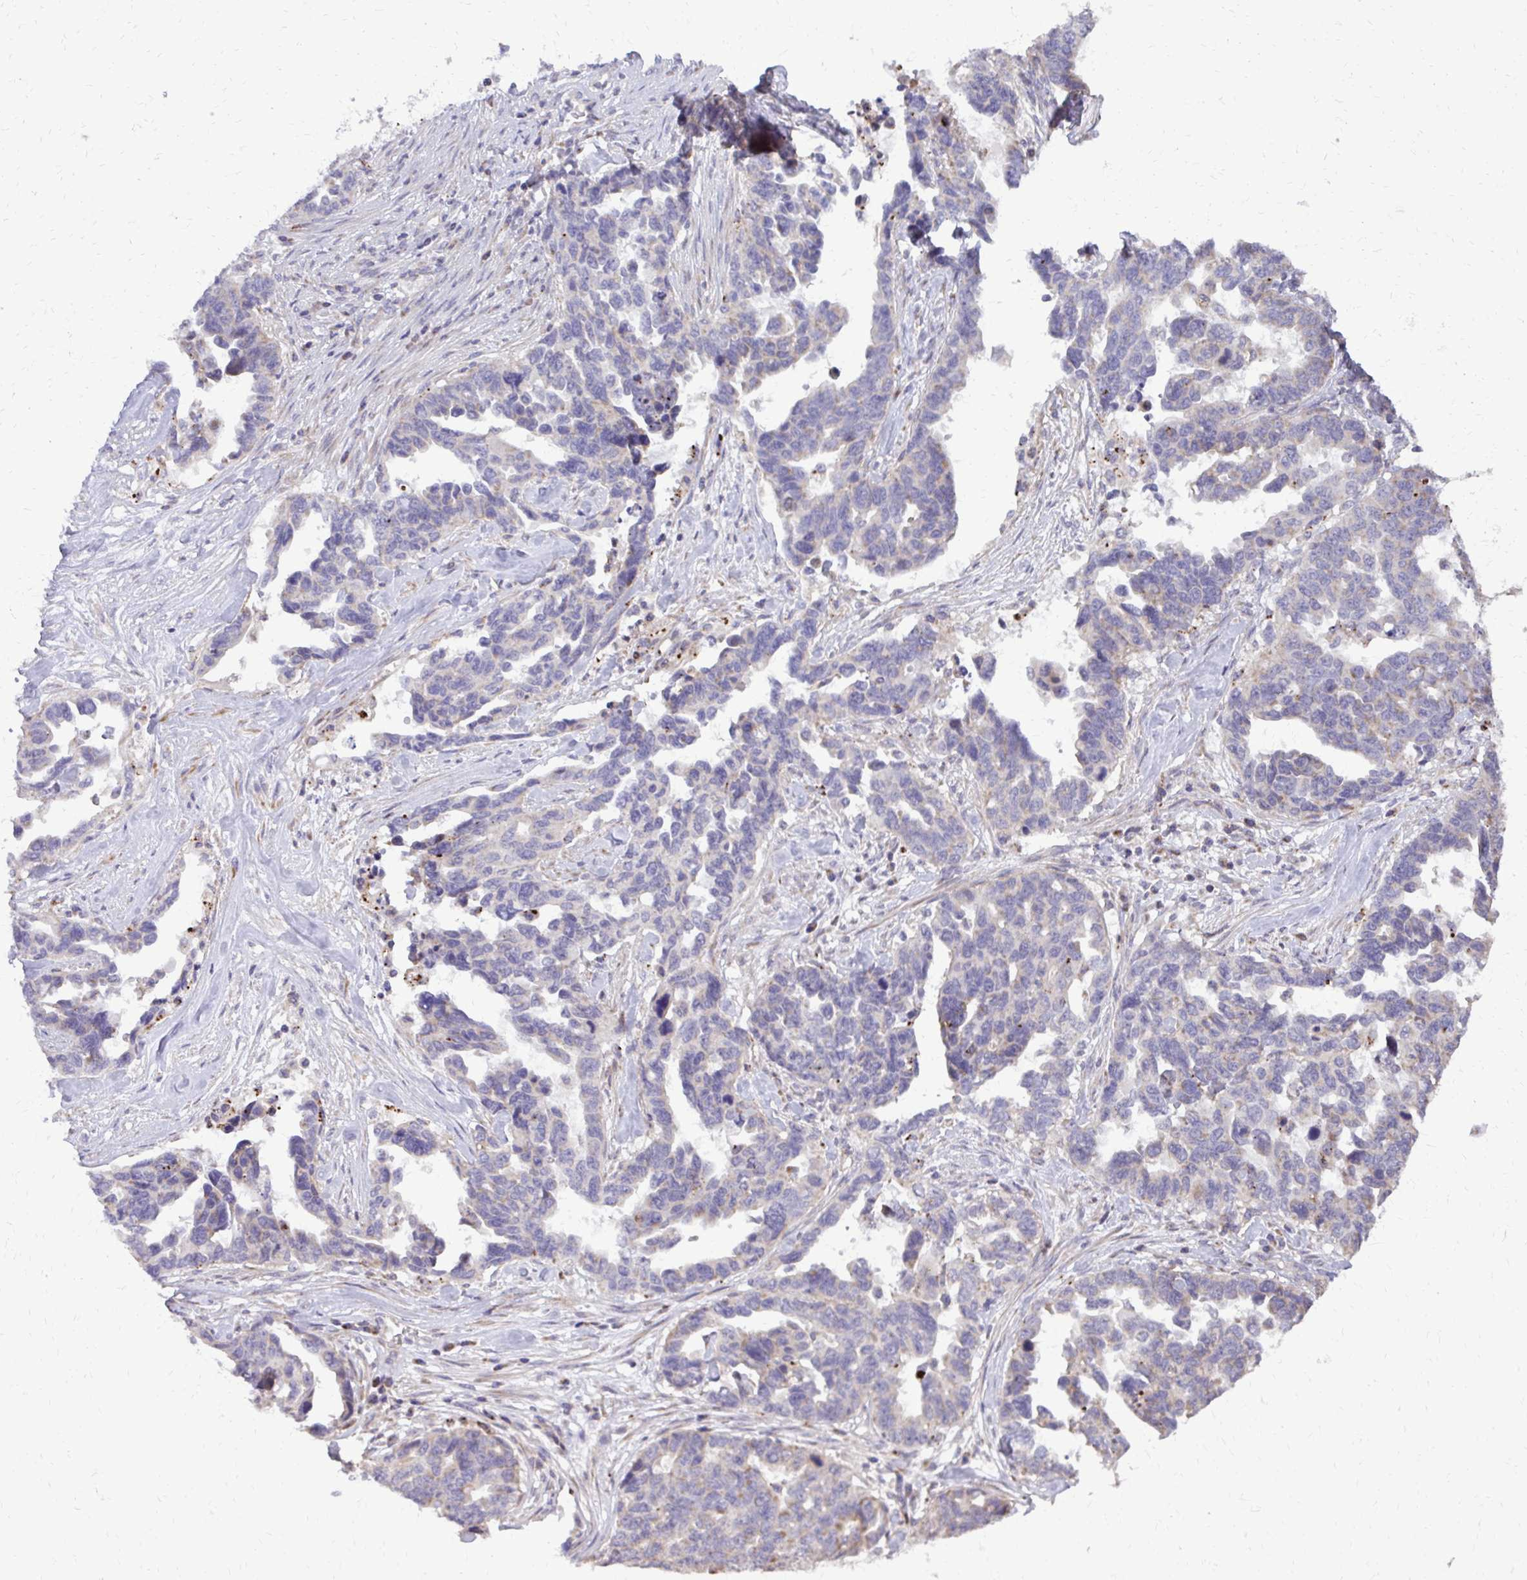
{"staining": {"intensity": "negative", "quantity": "none", "location": "none"}, "tissue": "ovarian cancer", "cell_type": "Tumor cells", "image_type": "cancer", "snomed": [{"axis": "morphology", "description": "Cystadenocarcinoma, serous, NOS"}, {"axis": "topography", "description": "Ovary"}], "caption": "High magnification brightfield microscopy of ovarian serous cystadenocarcinoma stained with DAB (brown) and counterstained with hematoxylin (blue): tumor cells show no significant staining.", "gene": "ABCC3", "patient": {"sex": "female", "age": 69}}